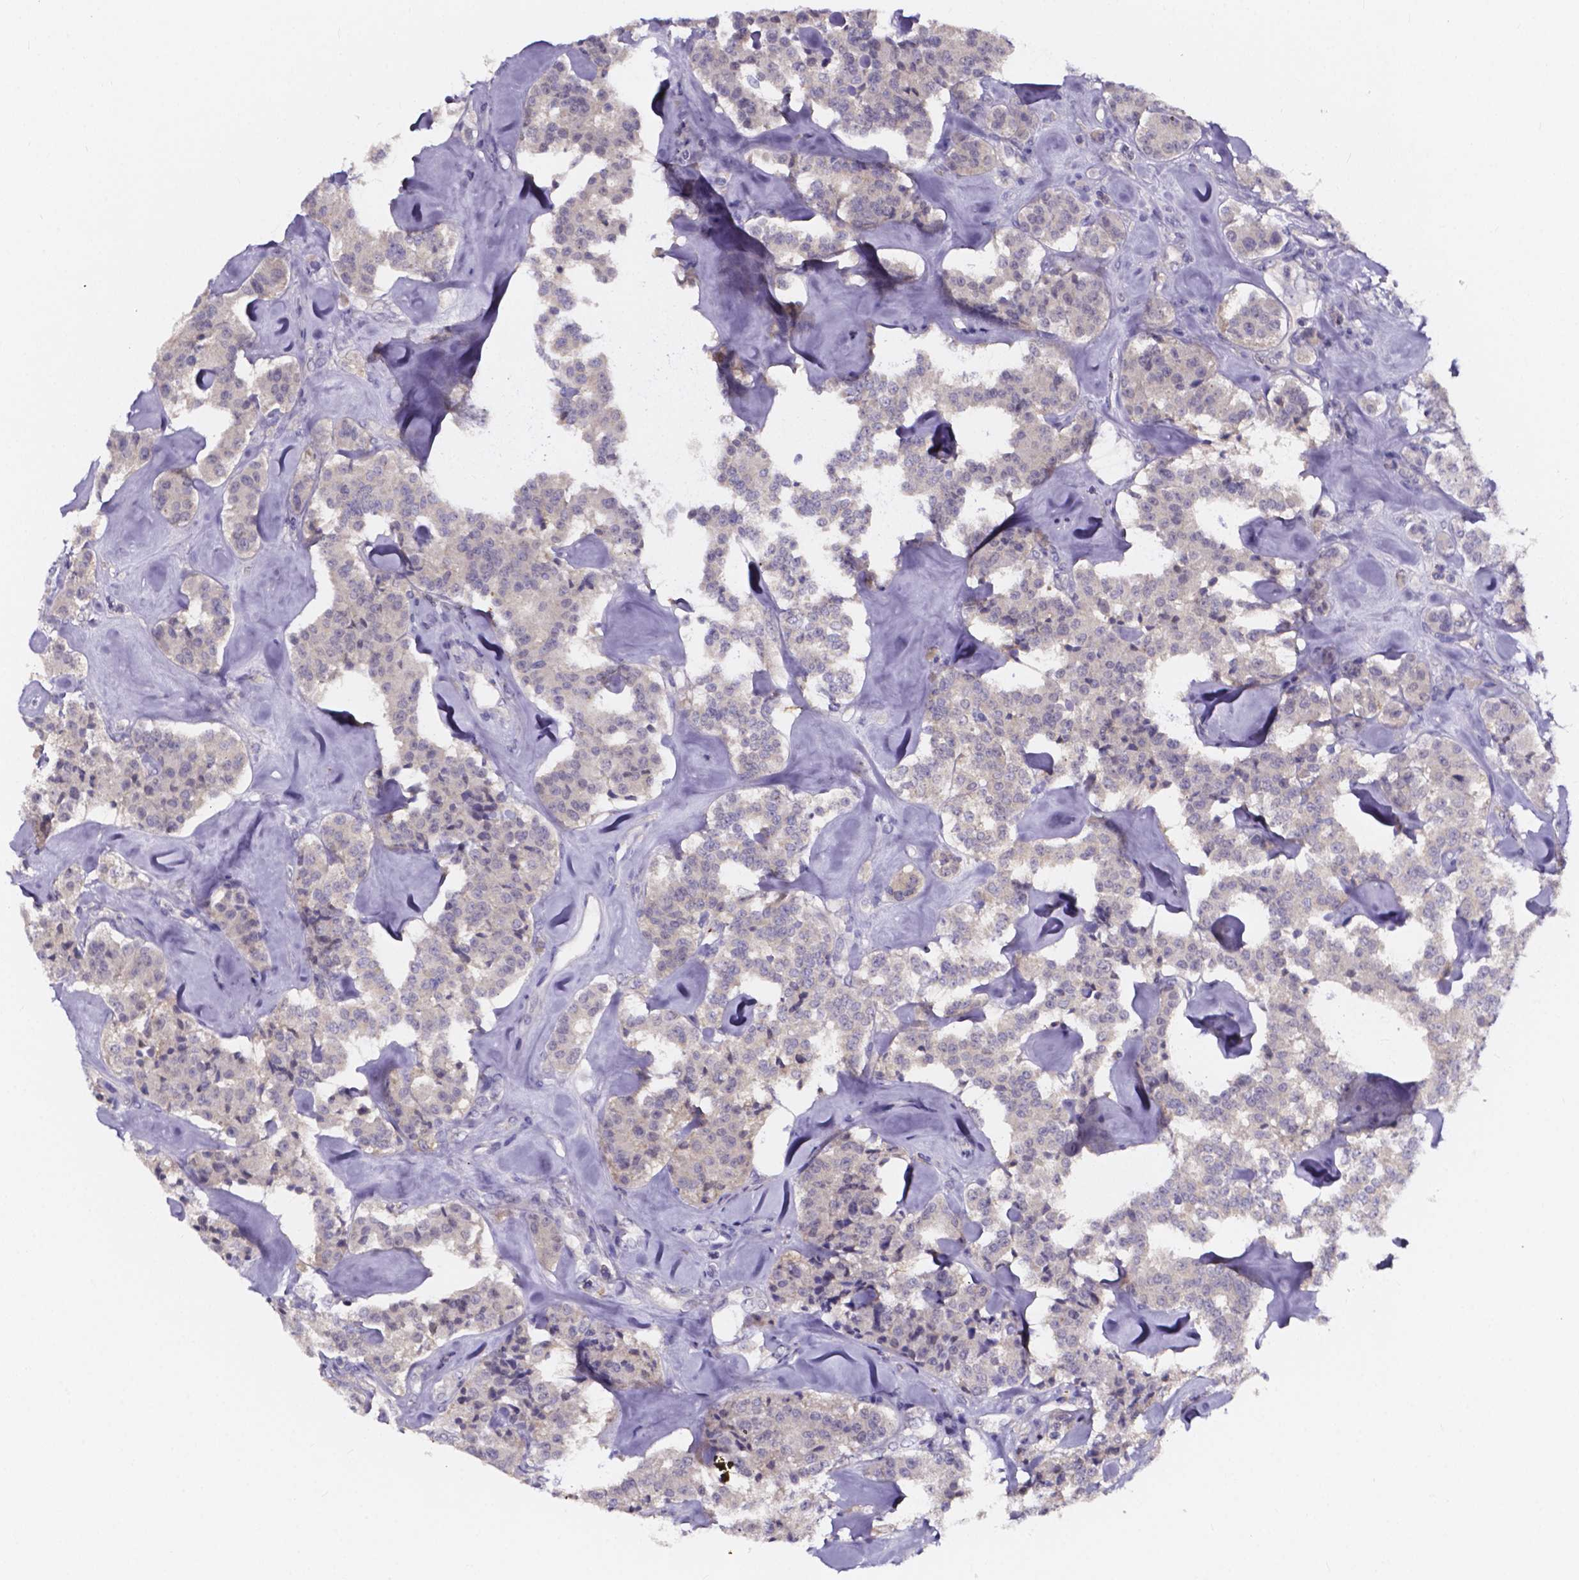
{"staining": {"intensity": "negative", "quantity": "none", "location": "none"}, "tissue": "carcinoid", "cell_type": "Tumor cells", "image_type": "cancer", "snomed": [{"axis": "morphology", "description": "Carcinoid, malignant, NOS"}, {"axis": "topography", "description": "Pancreas"}], "caption": "Immunohistochemistry (IHC) of human carcinoid shows no expression in tumor cells.", "gene": "SPOCD1", "patient": {"sex": "male", "age": 41}}